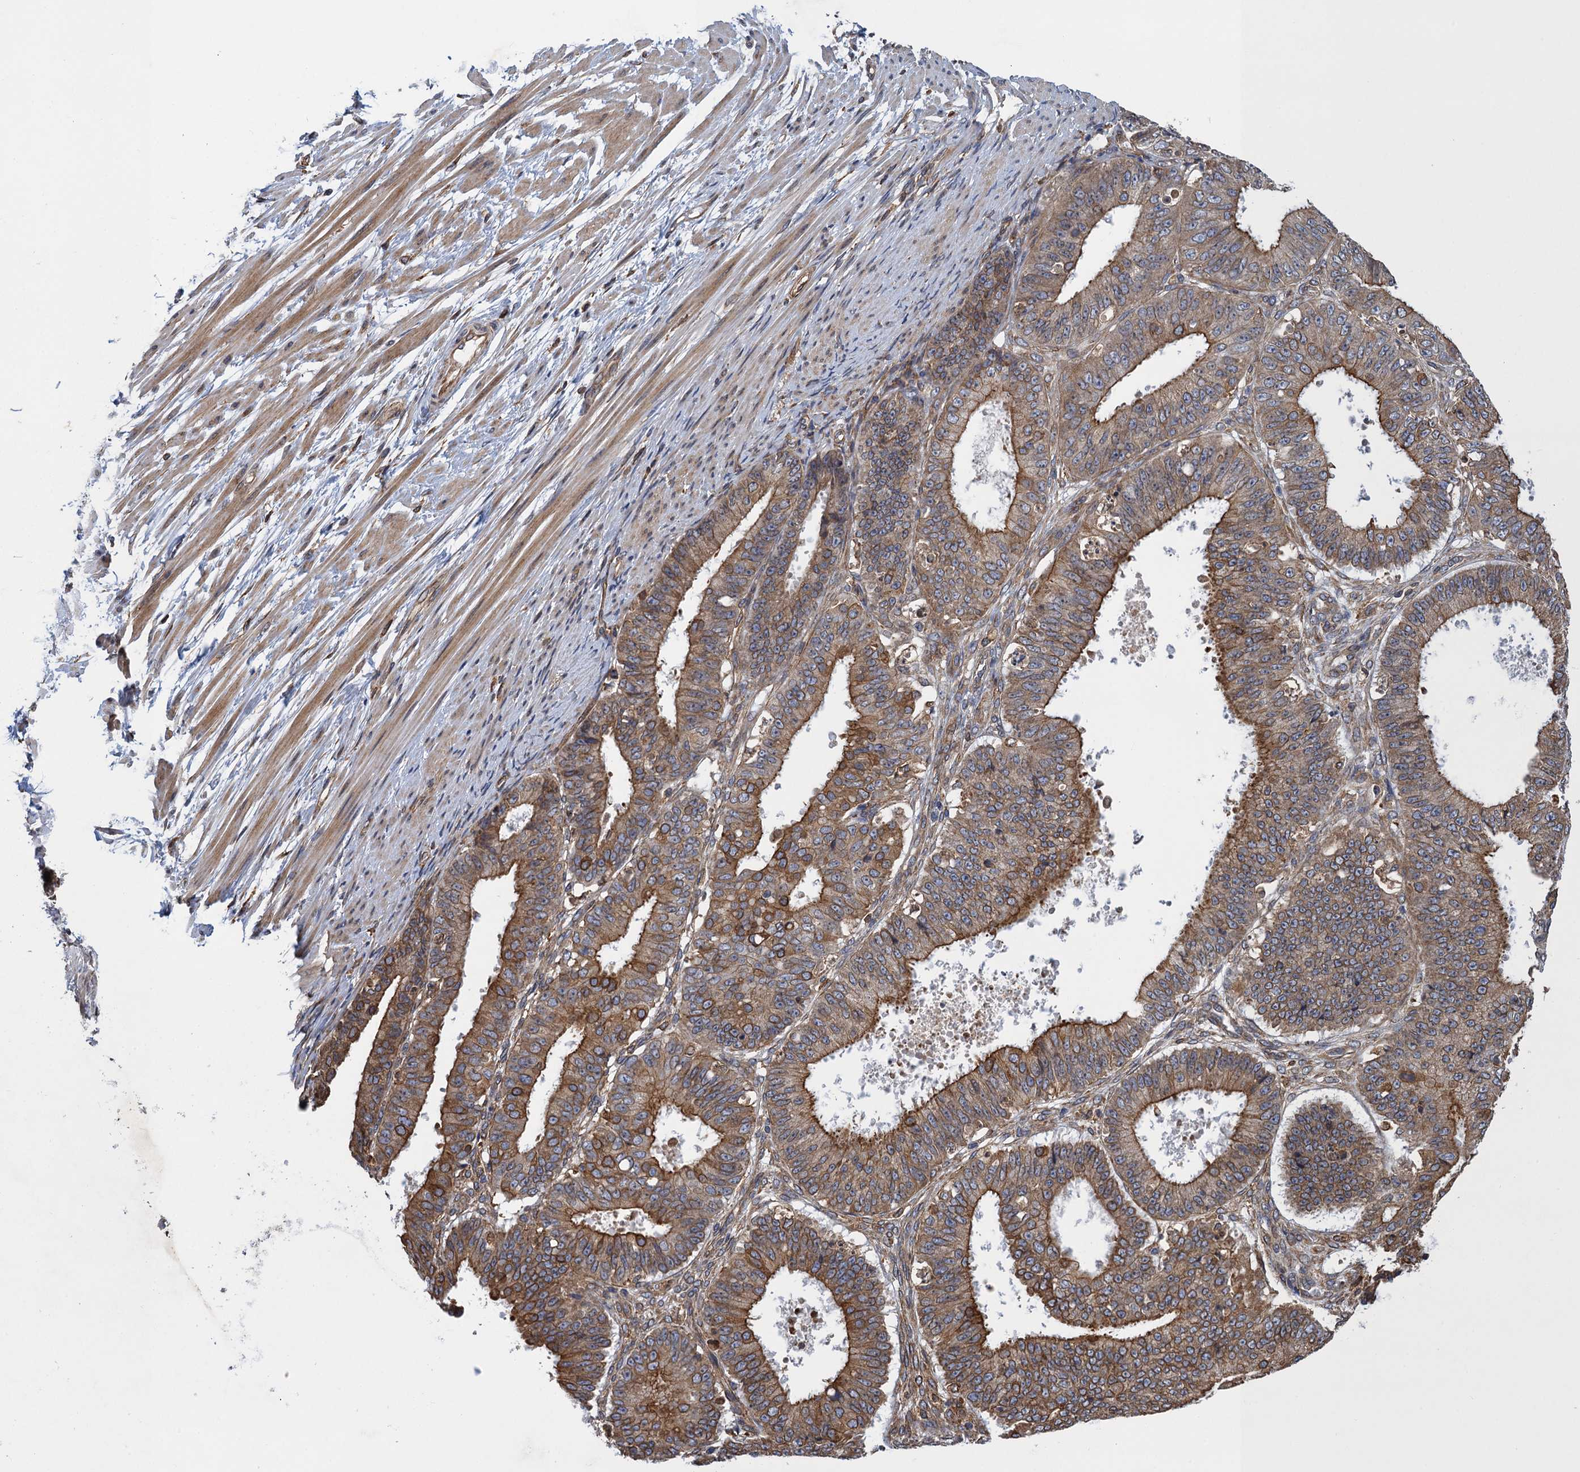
{"staining": {"intensity": "moderate", "quantity": ">75%", "location": "cytoplasmic/membranous"}, "tissue": "ovarian cancer", "cell_type": "Tumor cells", "image_type": "cancer", "snomed": [{"axis": "morphology", "description": "Carcinoma, endometroid"}, {"axis": "topography", "description": "Appendix"}, {"axis": "topography", "description": "Ovary"}], "caption": "Moderate cytoplasmic/membranous positivity is seen in approximately >75% of tumor cells in ovarian cancer (endometroid carcinoma). The staining was performed using DAB (3,3'-diaminobenzidine), with brown indicating positive protein expression. Nuclei are stained blue with hematoxylin.", "gene": "ARMC5", "patient": {"sex": "female", "age": 42}}